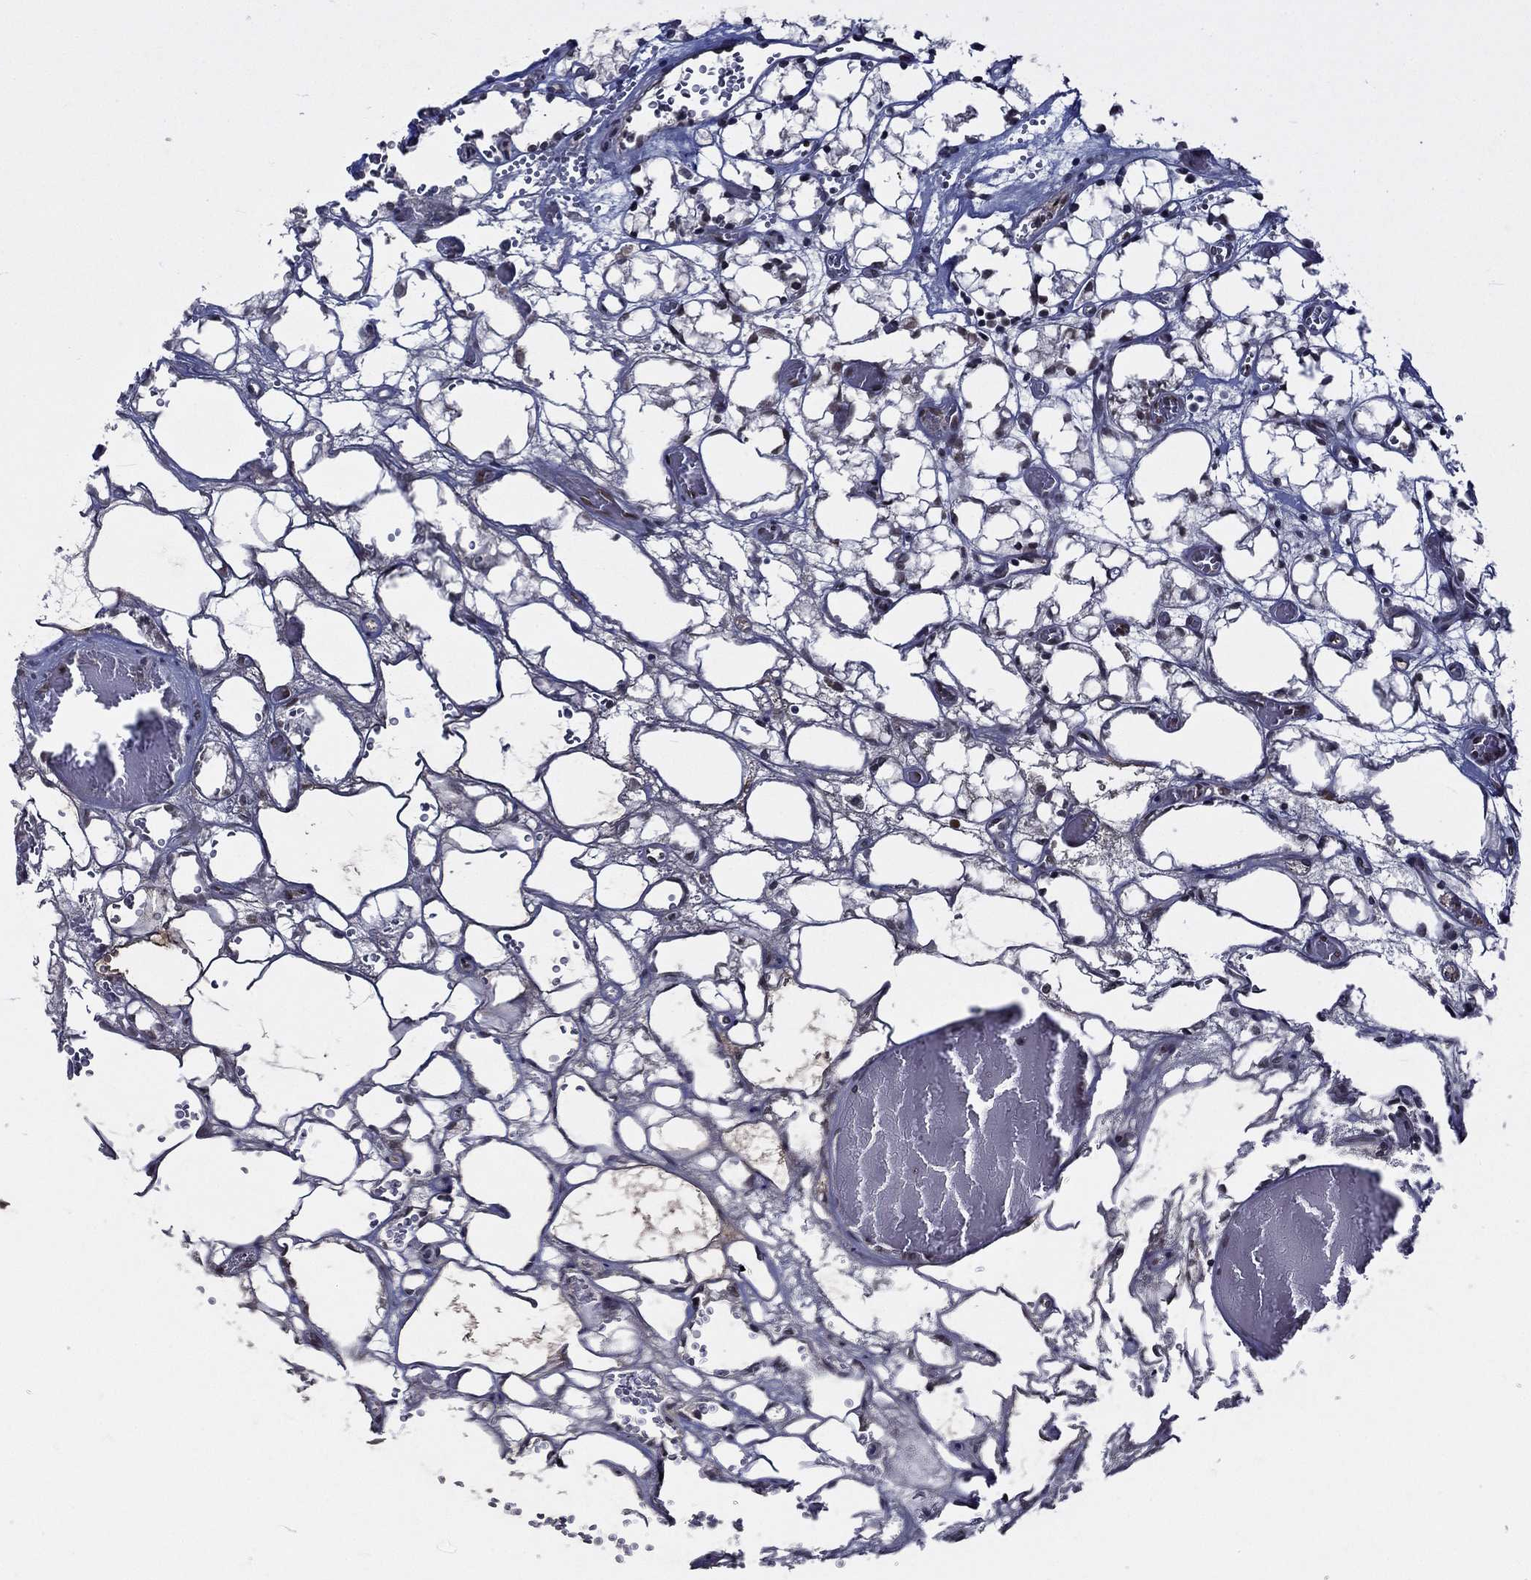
{"staining": {"intensity": "moderate", "quantity": "<25%", "location": "nuclear"}, "tissue": "renal cancer", "cell_type": "Tumor cells", "image_type": "cancer", "snomed": [{"axis": "morphology", "description": "Adenocarcinoma, NOS"}, {"axis": "topography", "description": "Kidney"}], "caption": "About <25% of tumor cells in renal cancer (adenocarcinoma) reveal moderate nuclear protein expression as visualized by brown immunohistochemical staining.", "gene": "CETN3", "patient": {"sex": "female", "age": 69}}